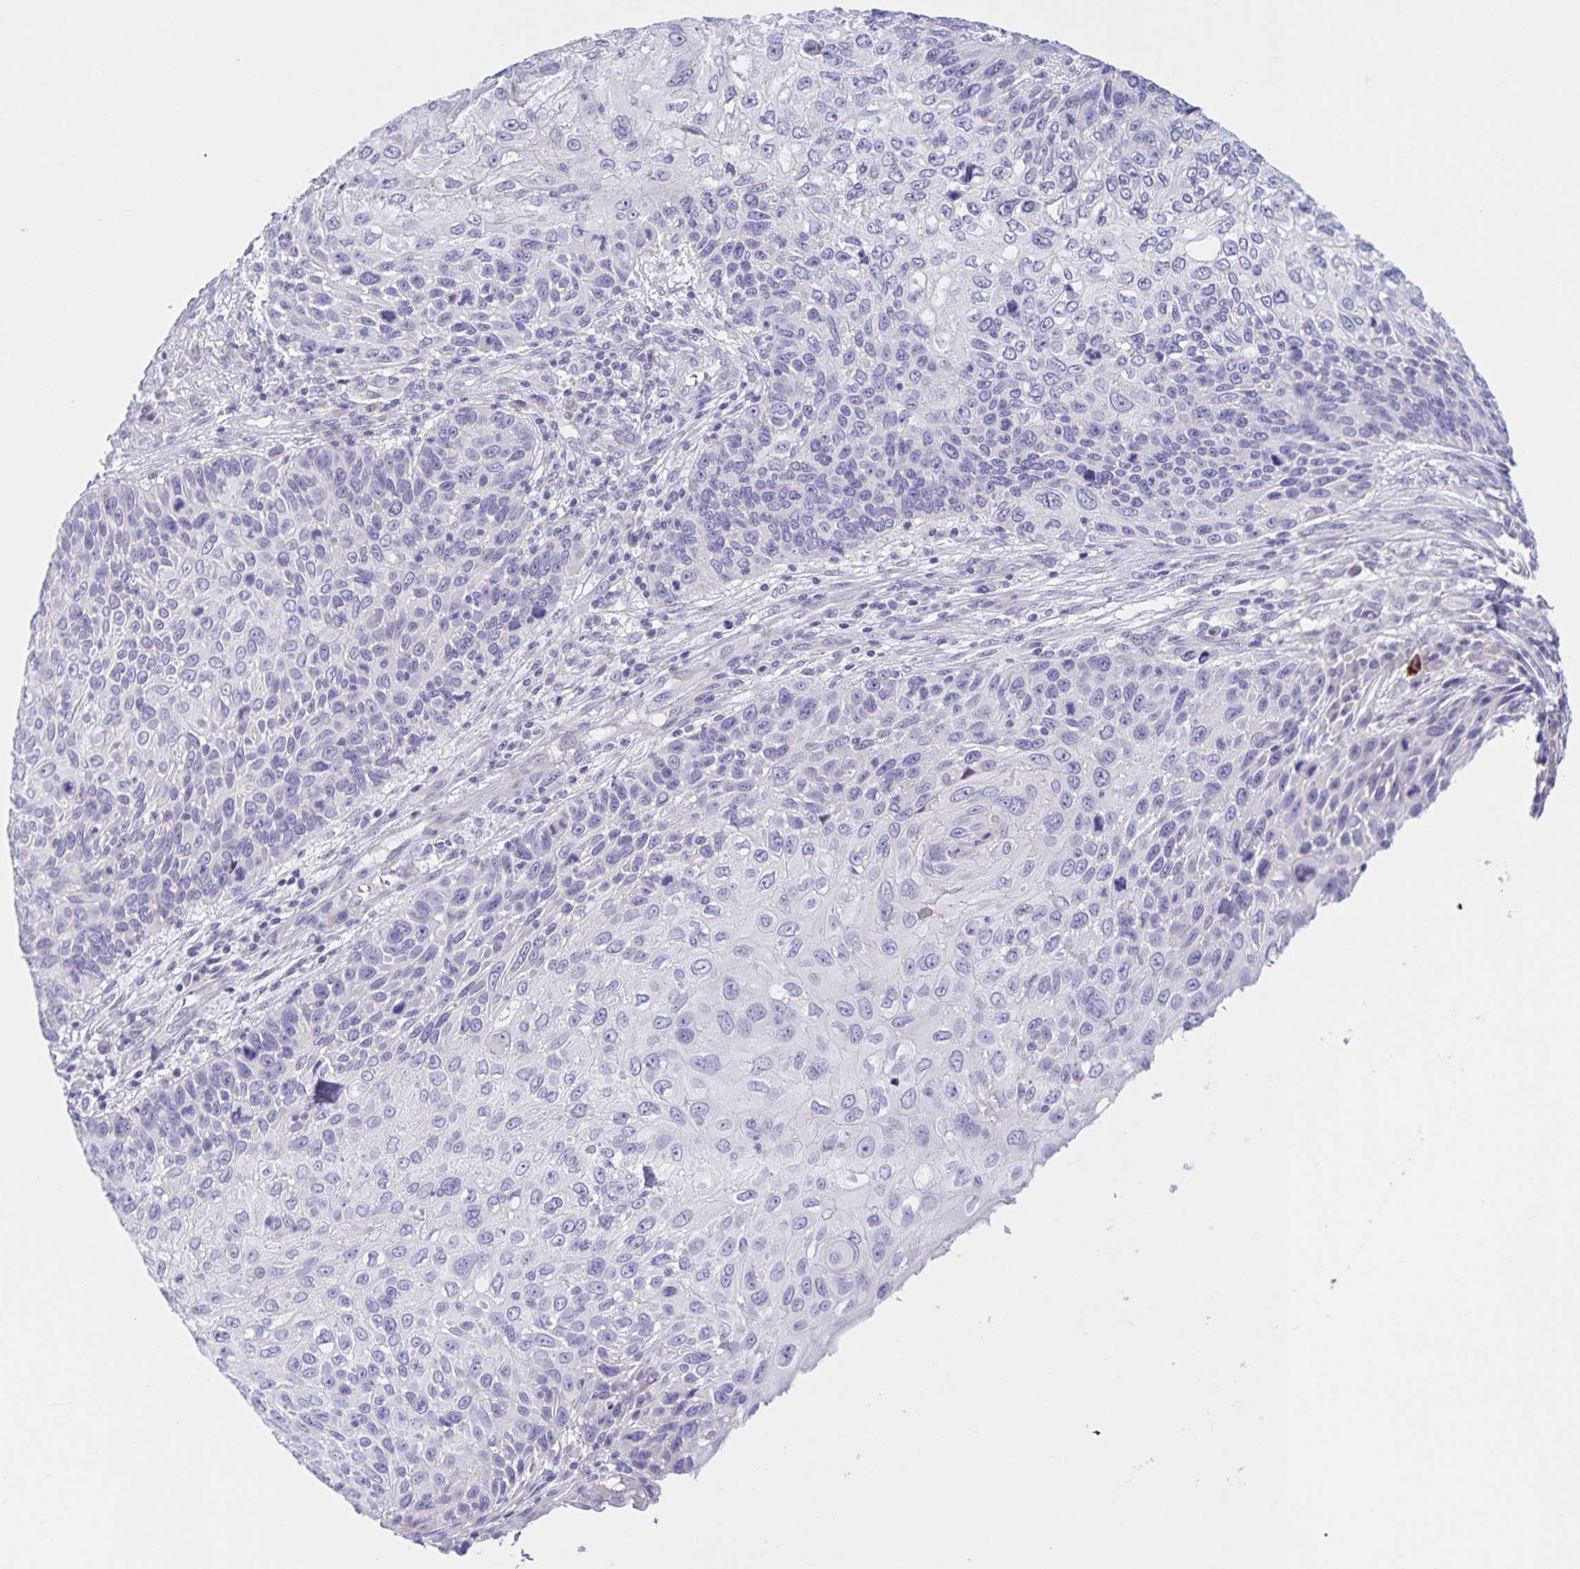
{"staining": {"intensity": "negative", "quantity": "none", "location": "none"}, "tissue": "skin cancer", "cell_type": "Tumor cells", "image_type": "cancer", "snomed": [{"axis": "morphology", "description": "Squamous cell carcinoma, NOS"}, {"axis": "topography", "description": "Skin"}], "caption": "Immunohistochemical staining of human skin cancer (squamous cell carcinoma) shows no significant staining in tumor cells.", "gene": "DMGDH", "patient": {"sex": "male", "age": 92}}